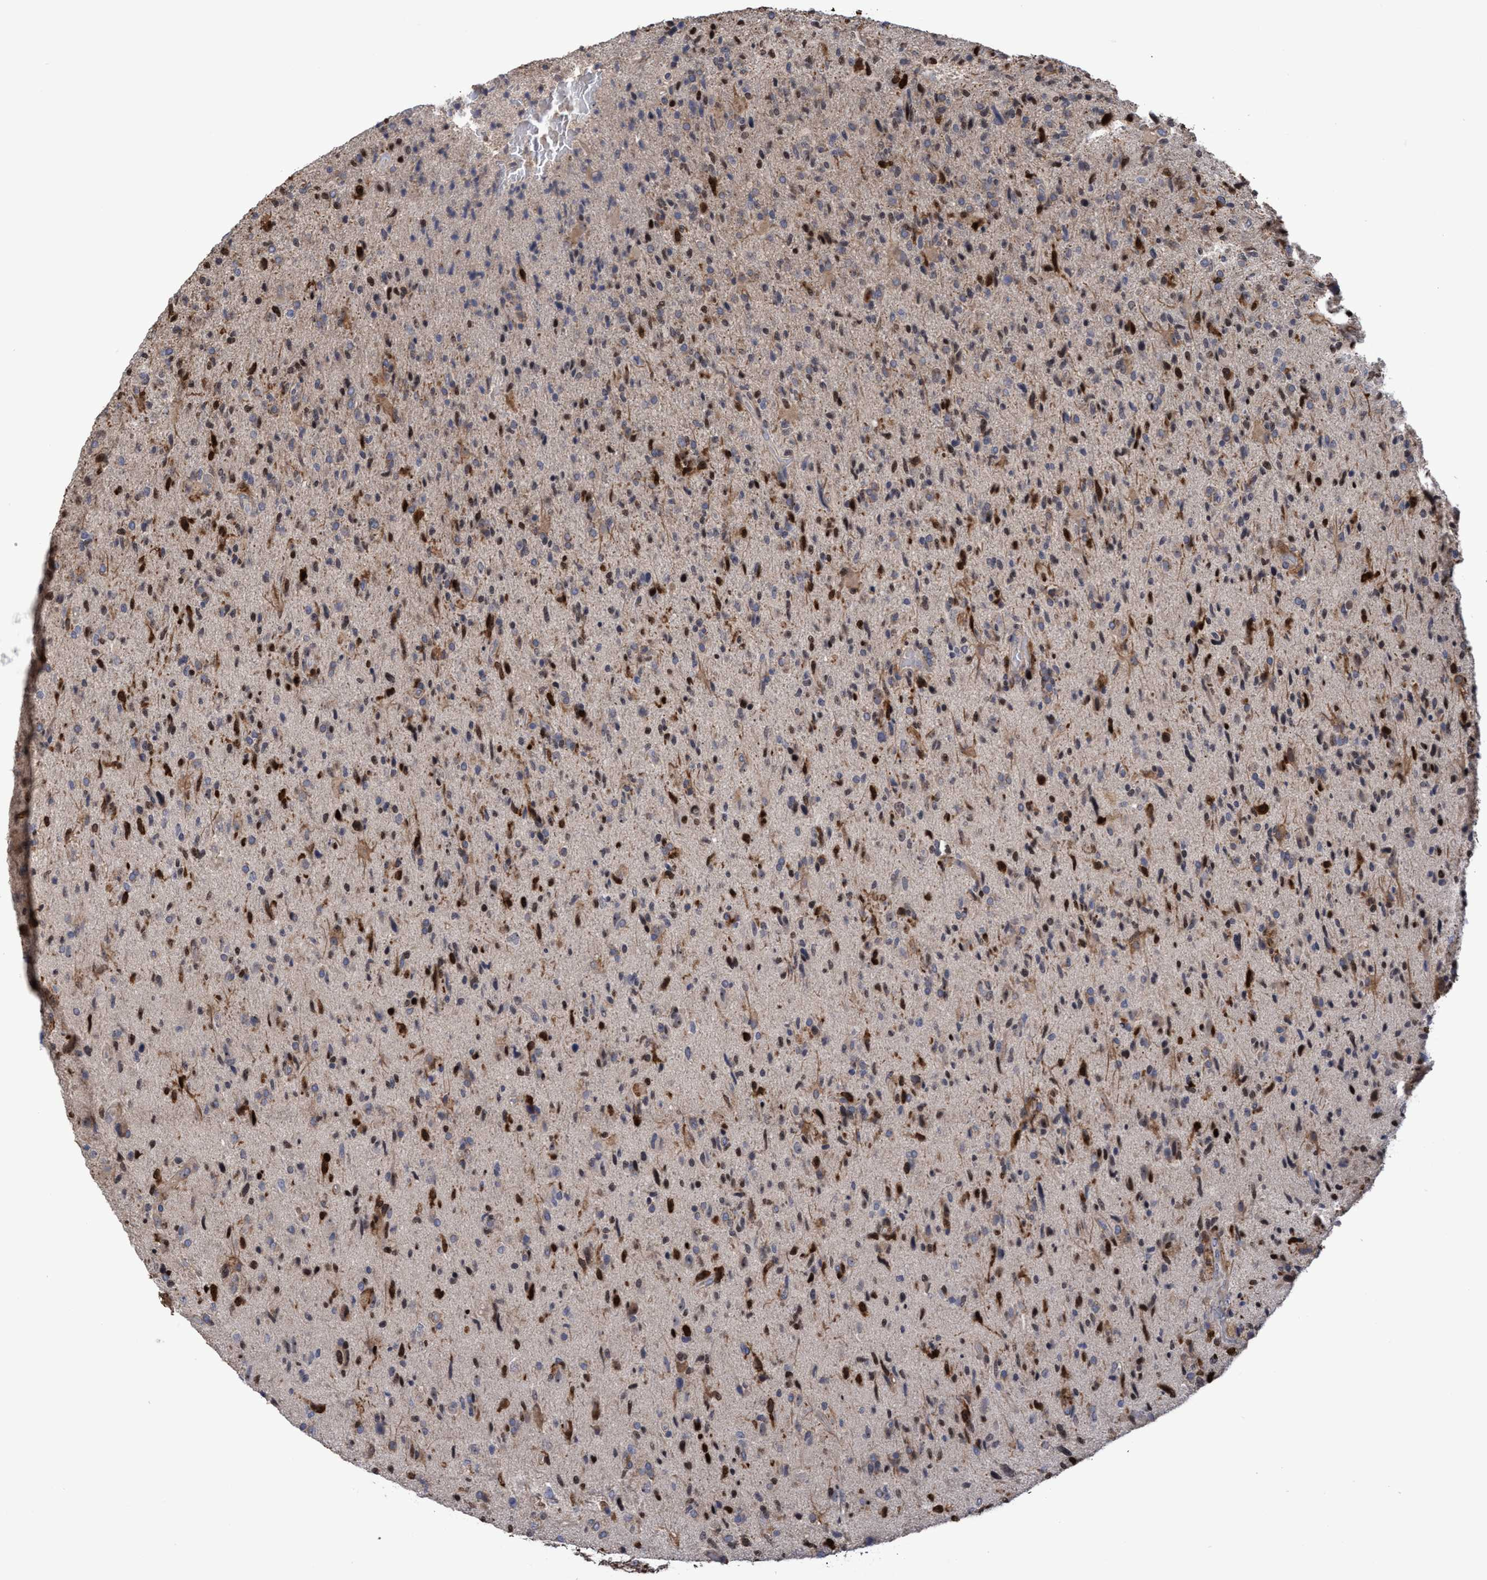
{"staining": {"intensity": "strong", "quantity": "25%-75%", "location": "nuclear"}, "tissue": "glioma", "cell_type": "Tumor cells", "image_type": "cancer", "snomed": [{"axis": "morphology", "description": "Glioma, malignant, High grade"}, {"axis": "topography", "description": "Brain"}], "caption": "Malignant glioma (high-grade) stained for a protein demonstrates strong nuclear positivity in tumor cells. (IHC, brightfield microscopy, high magnification).", "gene": "SLBP", "patient": {"sex": "male", "age": 72}}